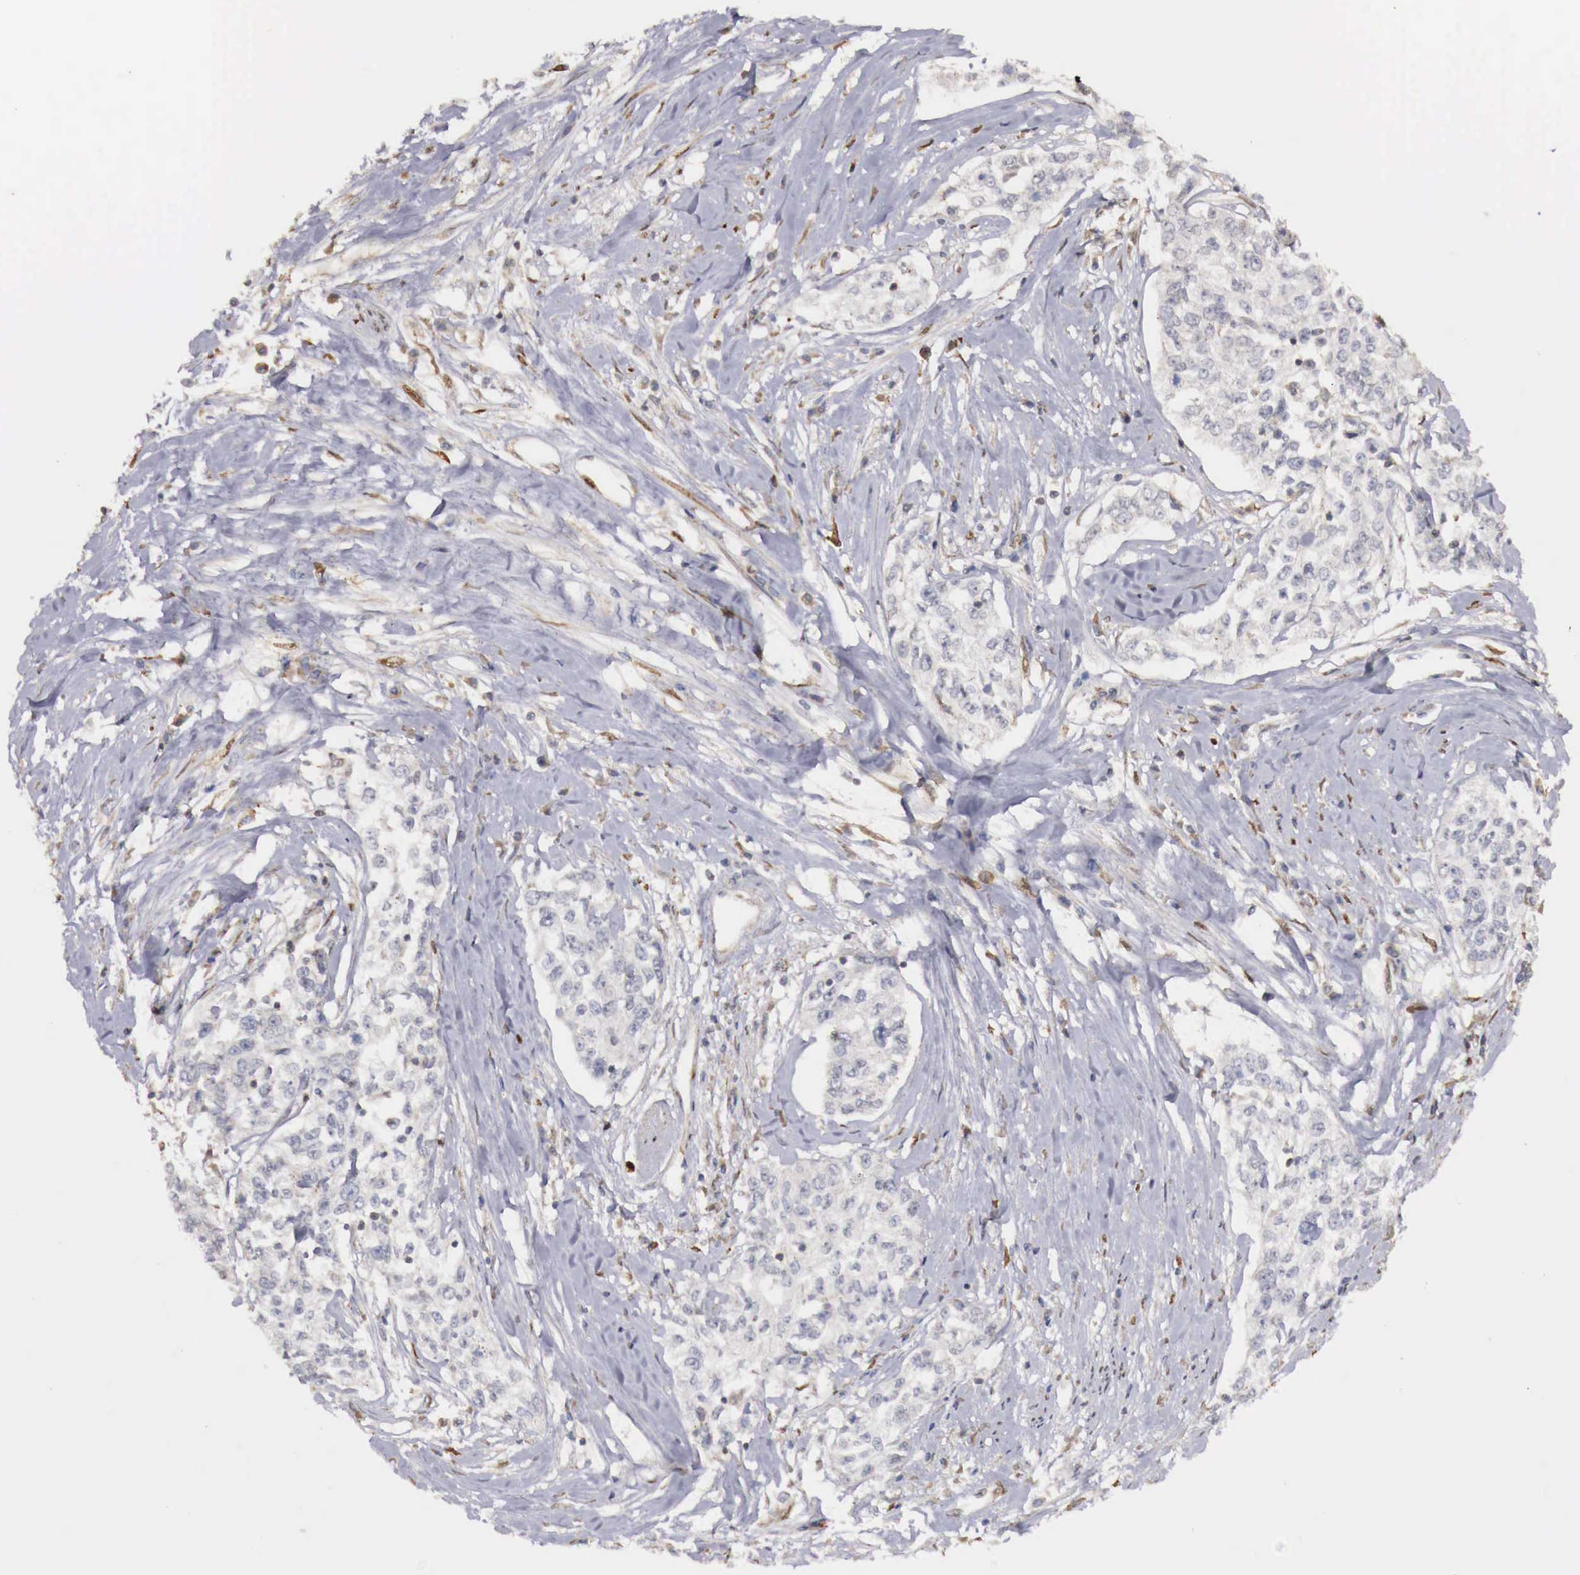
{"staining": {"intensity": "negative", "quantity": "none", "location": "none"}, "tissue": "cervical cancer", "cell_type": "Tumor cells", "image_type": "cancer", "snomed": [{"axis": "morphology", "description": "Squamous cell carcinoma, NOS"}, {"axis": "topography", "description": "Cervix"}], "caption": "This is an IHC micrograph of squamous cell carcinoma (cervical). There is no positivity in tumor cells.", "gene": "KHDRBS2", "patient": {"sex": "female", "age": 57}}